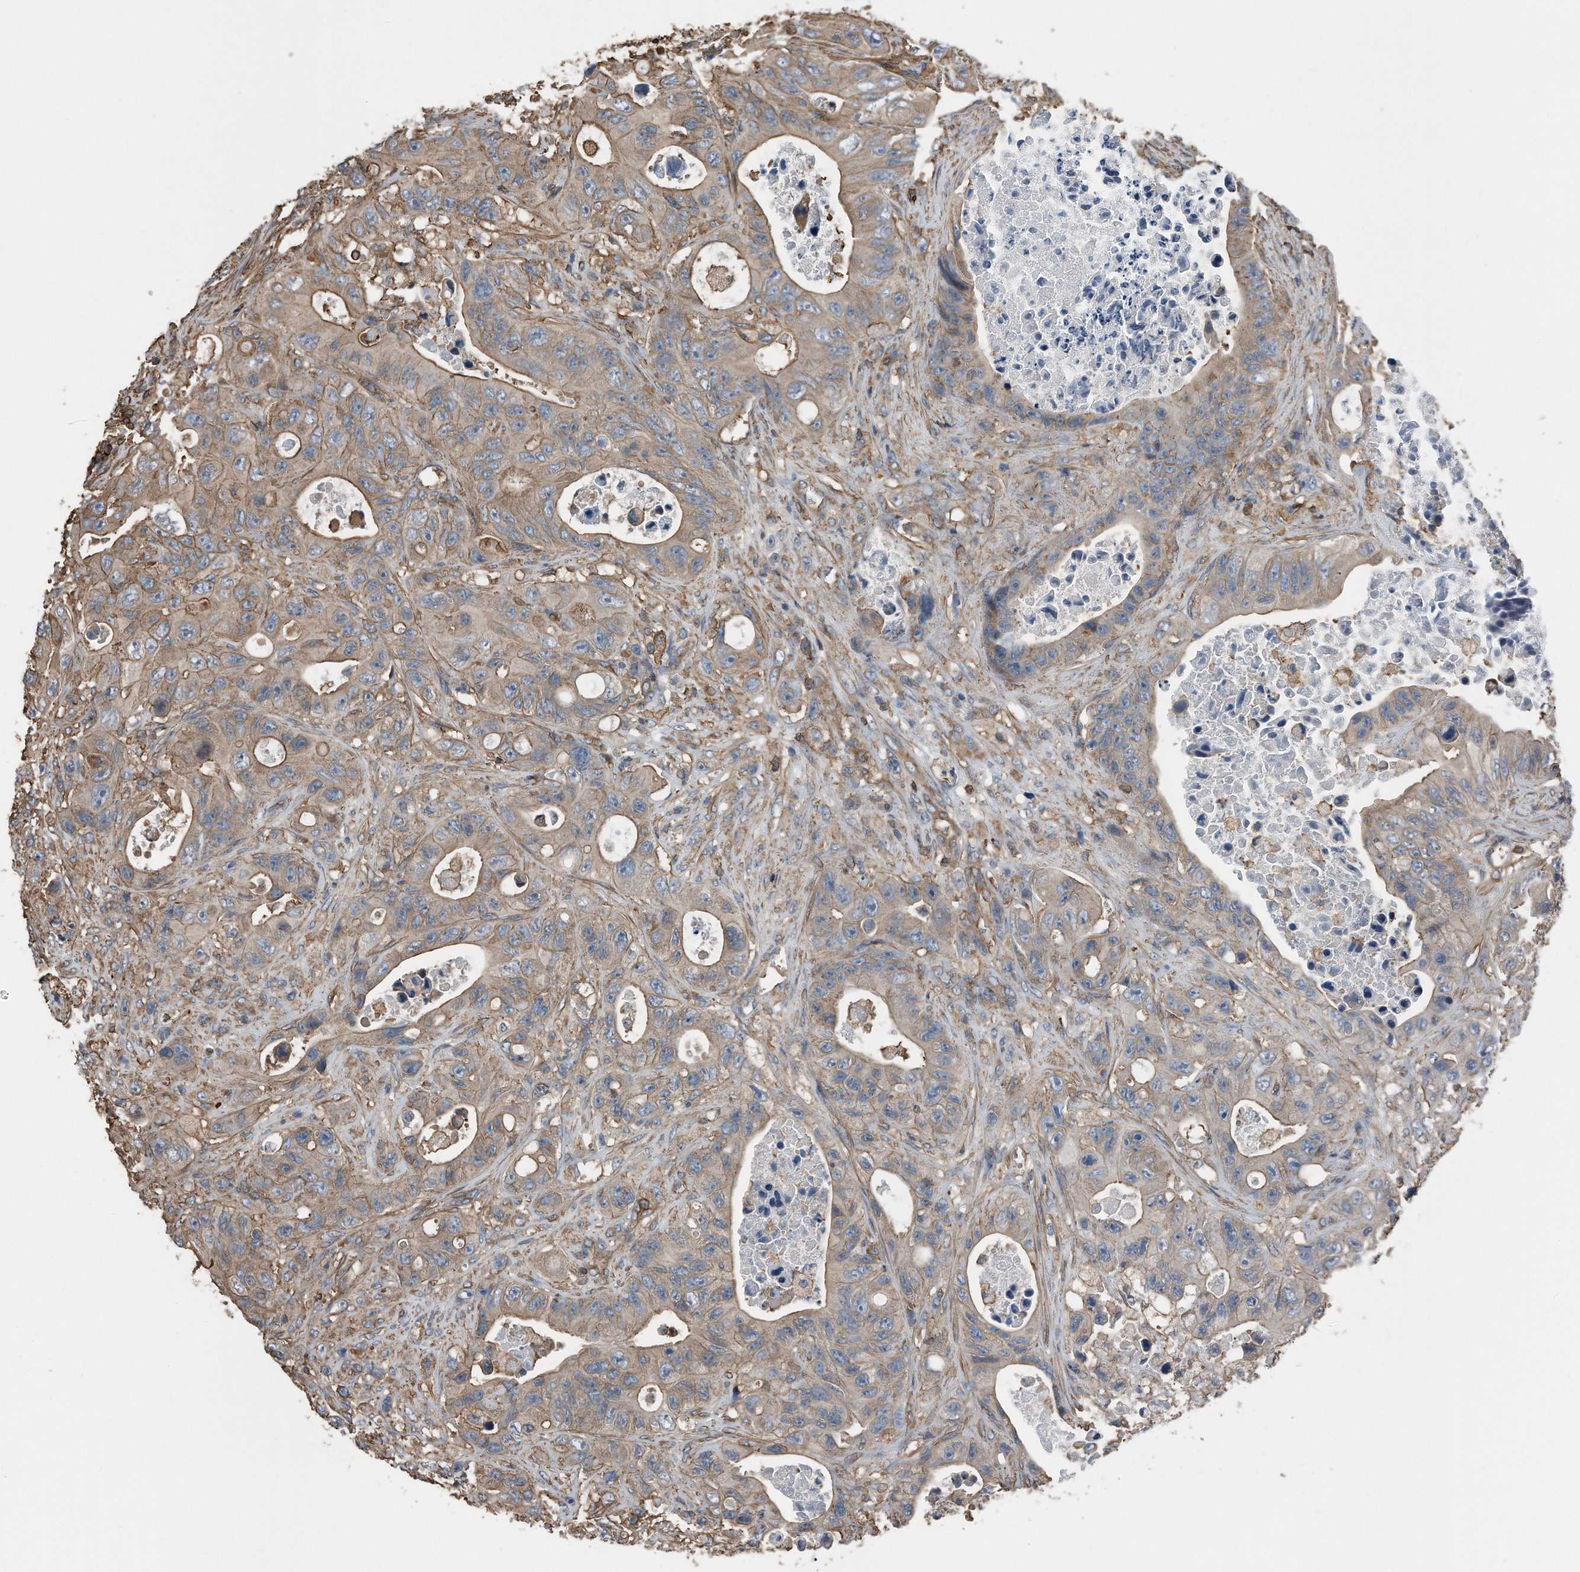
{"staining": {"intensity": "weak", "quantity": ">75%", "location": "cytoplasmic/membranous"}, "tissue": "colorectal cancer", "cell_type": "Tumor cells", "image_type": "cancer", "snomed": [{"axis": "morphology", "description": "Adenocarcinoma, NOS"}, {"axis": "topography", "description": "Colon"}], "caption": "Colorectal cancer was stained to show a protein in brown. There is low levels of weak cytoplasmic/membranous expression in about >75% of tumor cells. The protein of interest is shown in brown color, while the nuclei are stained blue.", "gene": "RSPO3", "patient": {"sex": "female", "age": 46}}